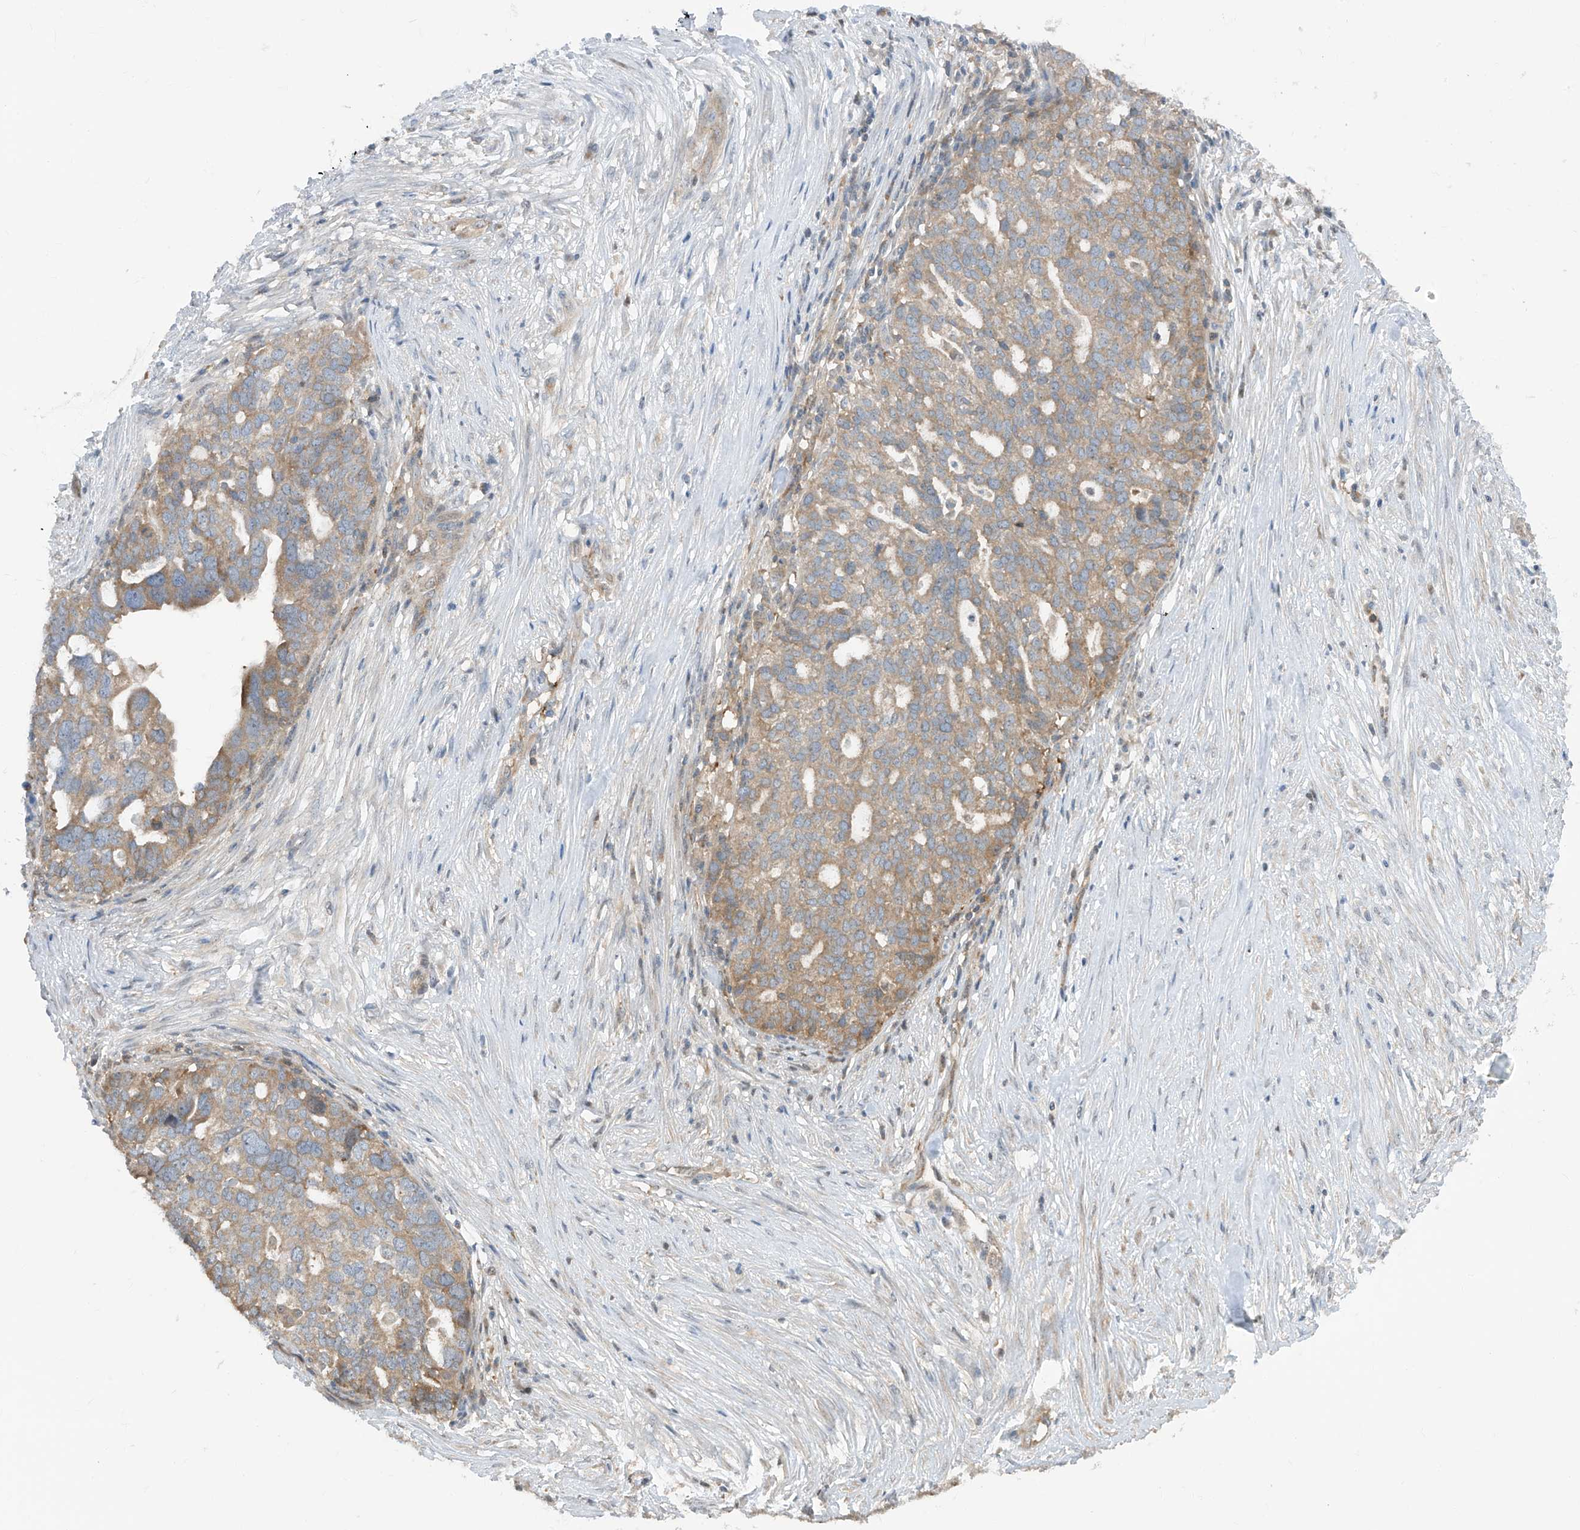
{"staining": {"intensity": "weak", "quantity": ">75%", "location": "cytoplasmic/membranous"}, "tissue": "ovarian cancer", "cell_type": "Tumor cells", "image_type": "cancer", "snomed": [{"axis": "morphology", "description": "Cystadenocarcinoma, serous, NOS"}, {"axis": "topography", "description": "Ovary"}], "caption": "Ovarian cancer tissue shows weak cytoplasmic/membranous expression in approximately >75% of tumor cells", "gene": "TTC38", "patient": {"sex": "female", "age": 59}}